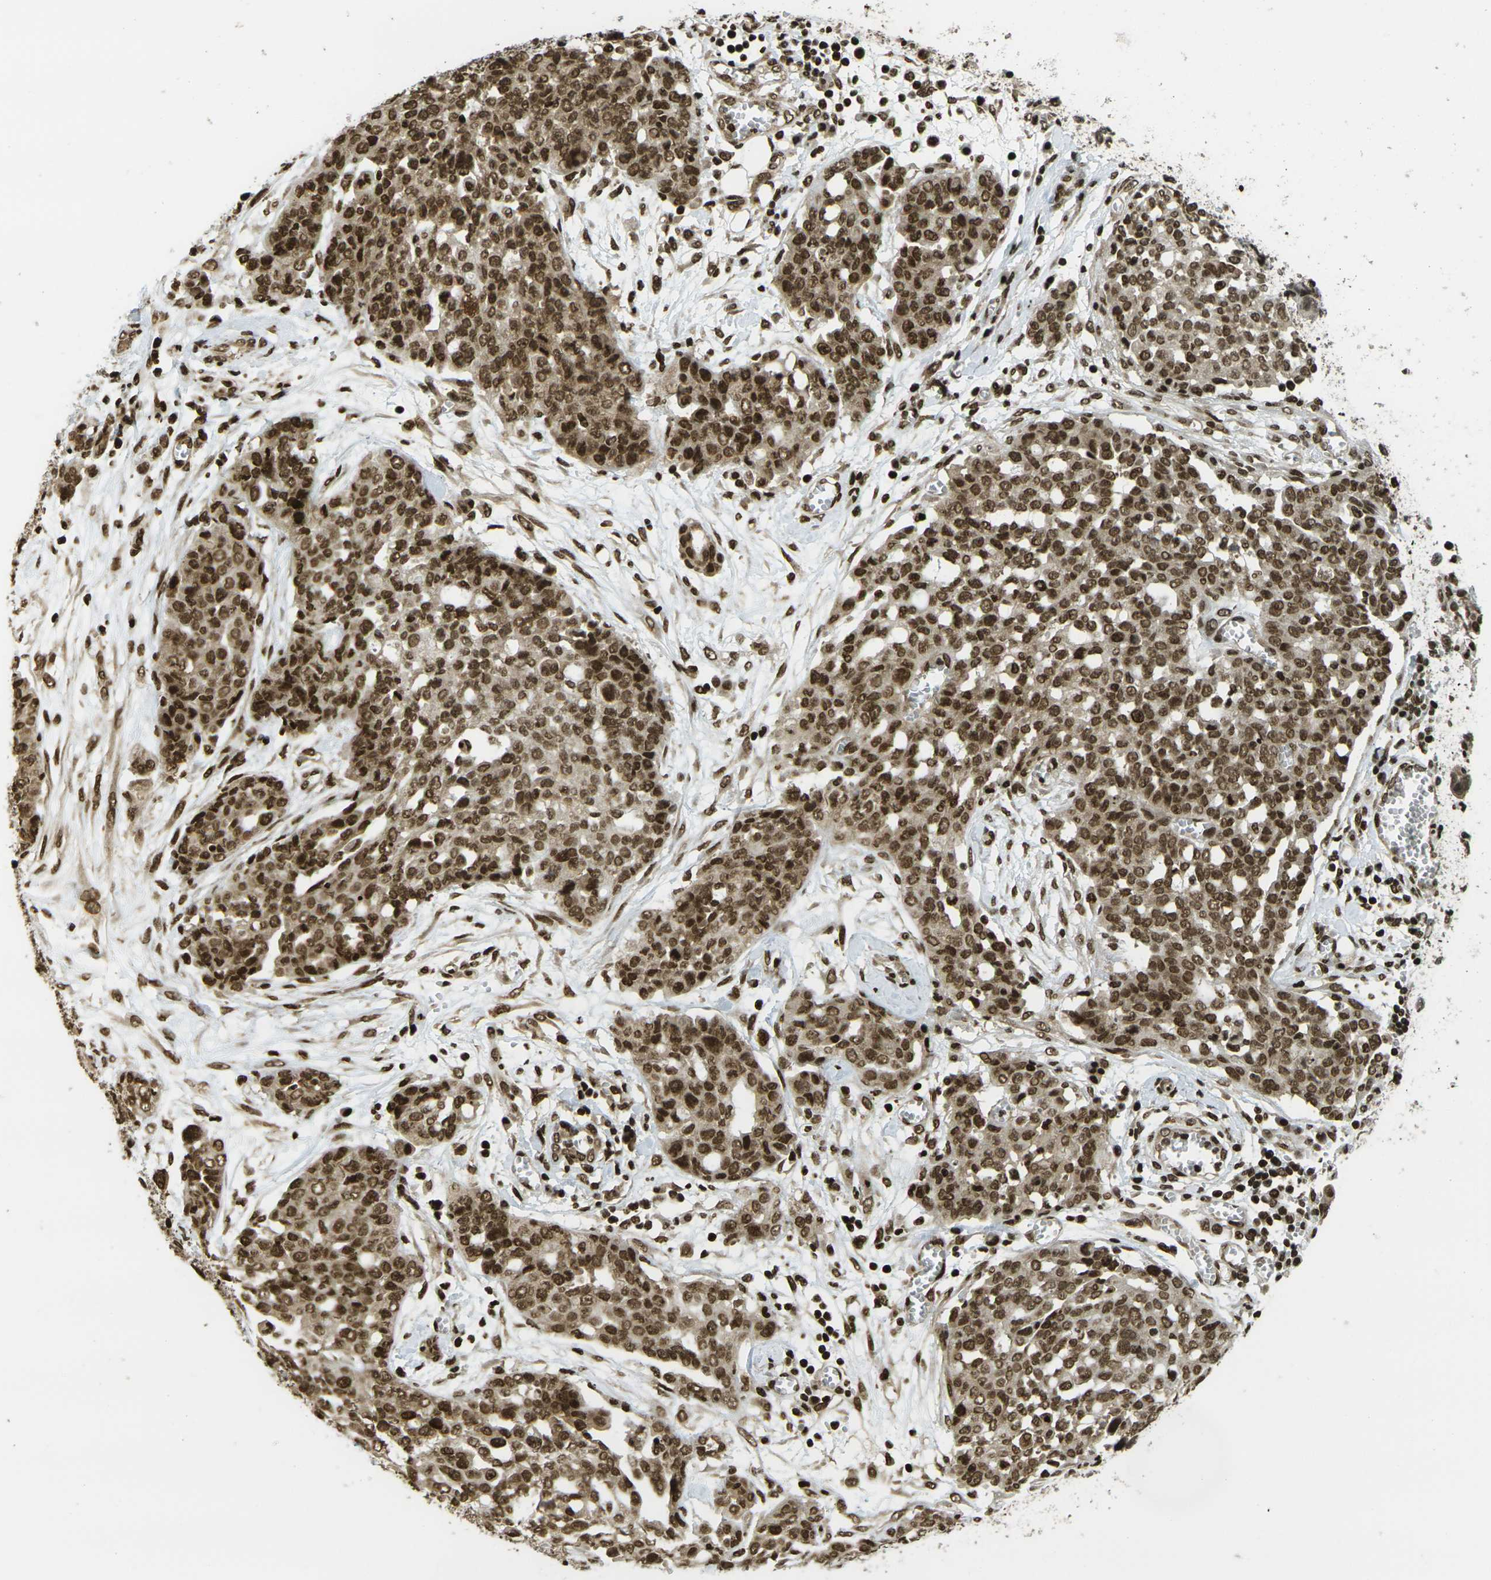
{"staining": {"intensity": "moderate", "quantity": ">75%", "location": "cytoplasmic/membranous,nuclear"}, "tissue": "ovarian cancer", "cell_type": "Tumor cells", "image_type": "cancer", "snomed": [{"axis": "morphology", "description": "Cystadenocarcinoma, serous, NOS"}, {"axis": "topography", "description": "Soft tissue"}, {"axis": "topography", "description": "Ovary"}], "caption": "DAB (3,3'-diaminobenzidine) immunohistochemical staining of ovarian cancer (serous cystadenocarcinoma) displays moderate cytoplasmic/membranous and nuclear protein positivity in approximately >75% of tumor cells.", "gene": "RUVBL2", "patient": {"sex": "female", "age": 57}}